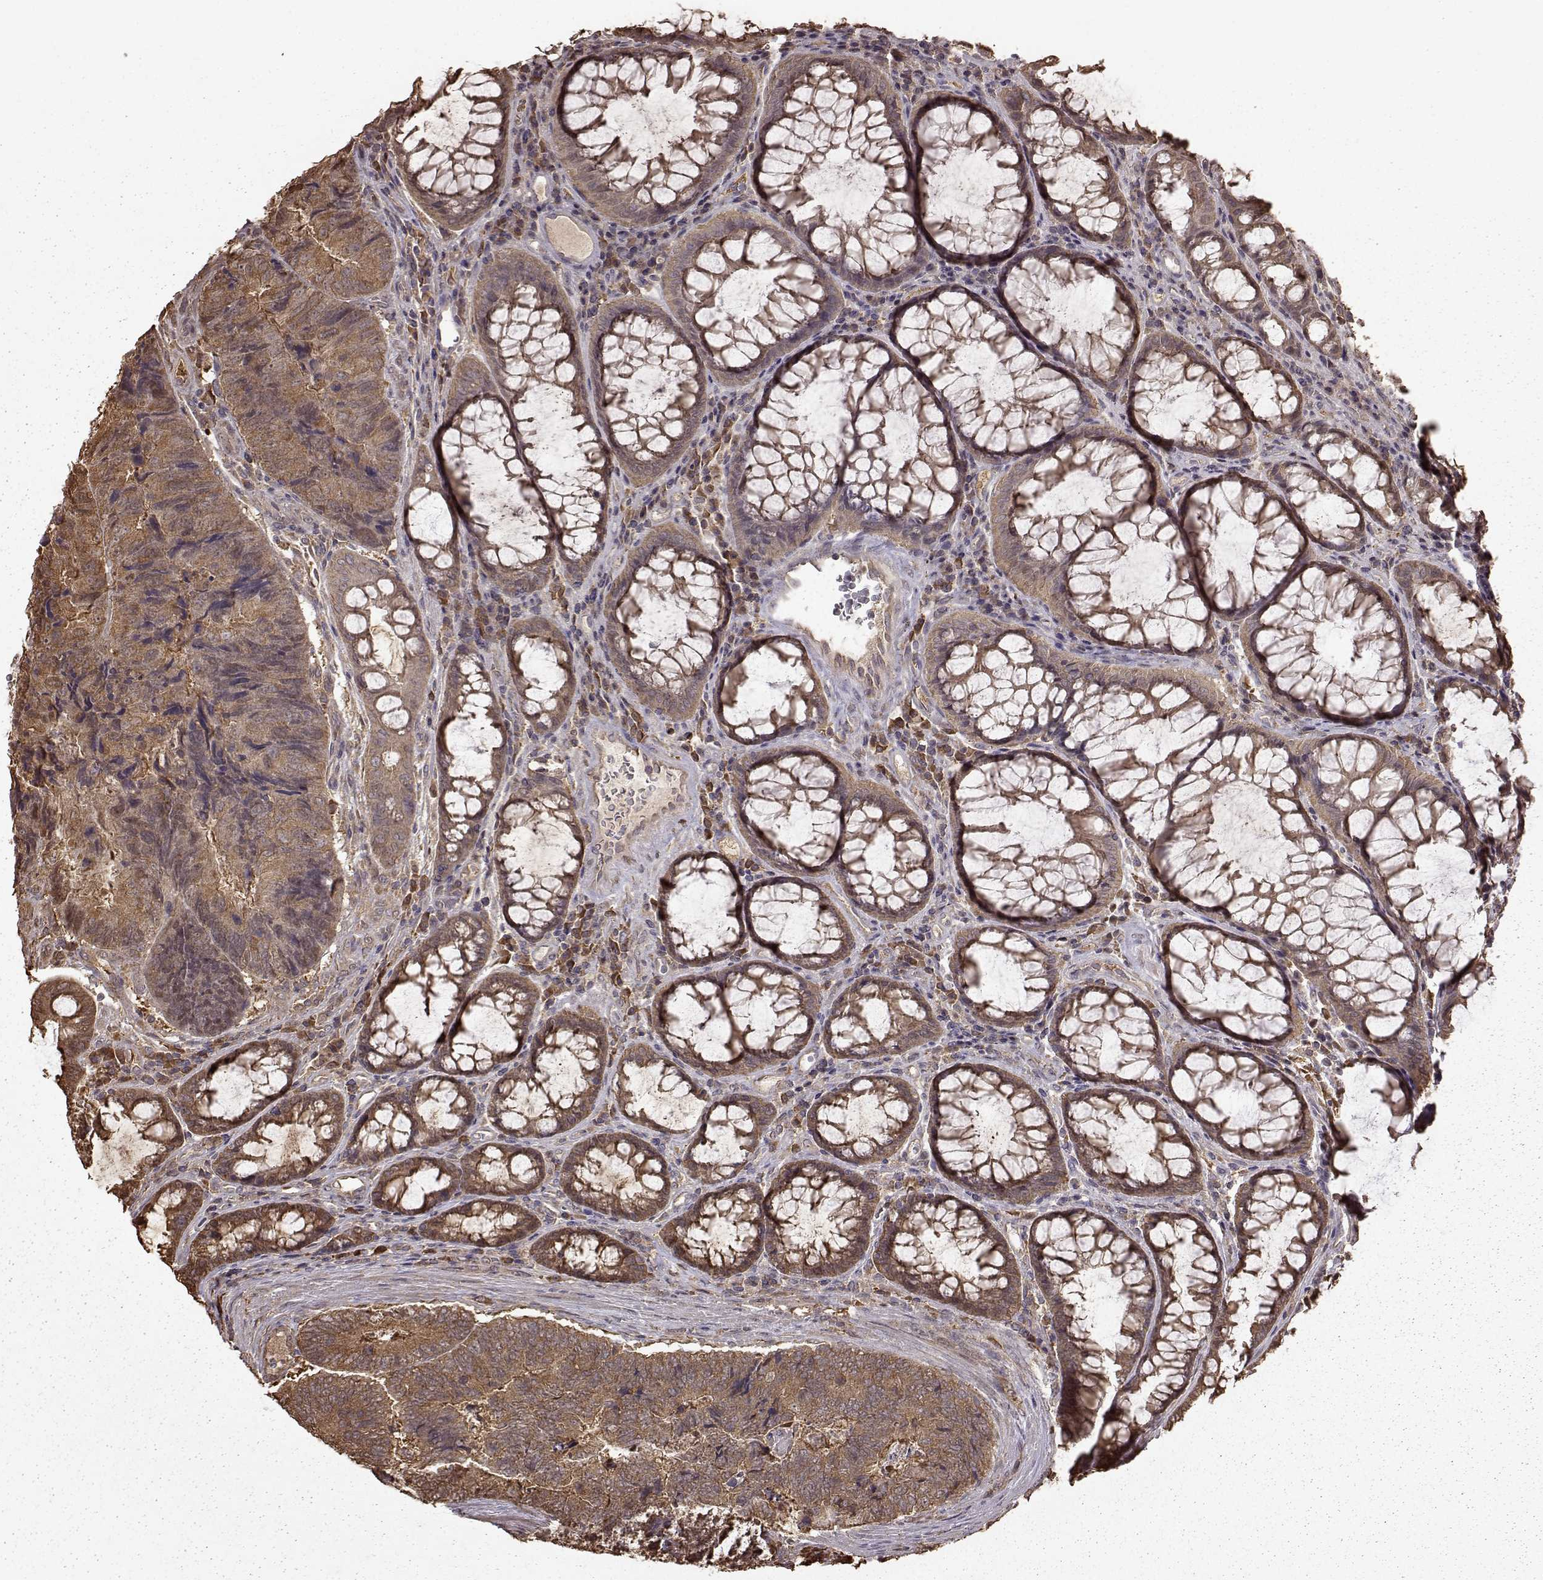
{"staining": {"intensity": "strong", "quantity": "<25%", "location": "cytoplasmic/membranous"}, "tissue": "colorectal cancer", "cell_type": "Tumor cells", "image_type": "cancer", "snomed": [{"axis": "morphology", "description": "Adenocarcinoma, NOS"}, {"axis": "topography", "description": "Colon"}], "caption": "Immunohistochemistry (IHC) (DAB (3,3'-diaminobenzidine)) staining of human colorectal cancer shows strong cytoplasmic/membranous protein staining in about <25% of tumor cells.", "gene": "NME1-NME2", "patient": {"sex": "female", "age": 67}}